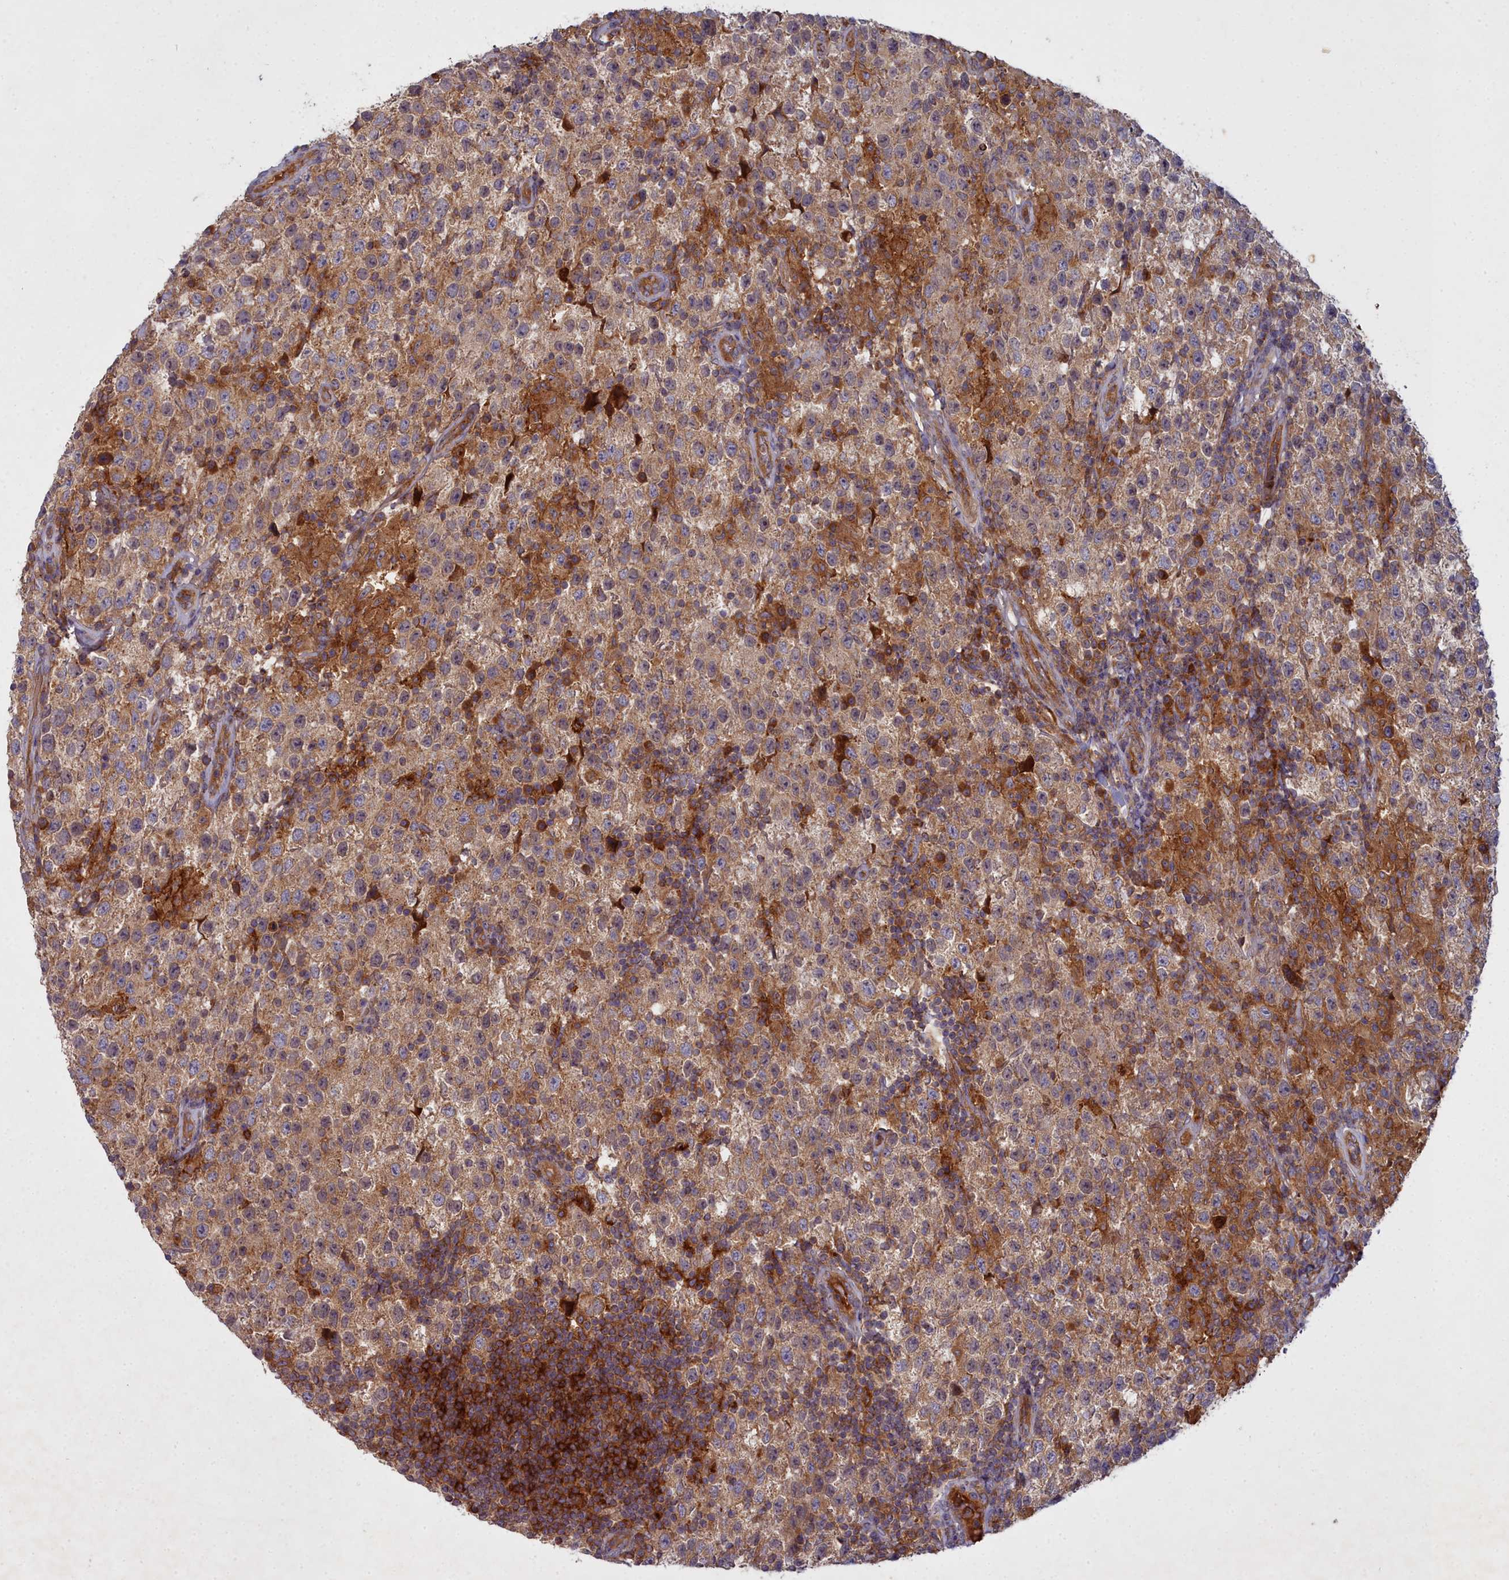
{"staining": {"intensity": "moderate", "quantity": ">75%", "location": "cytoplasmic/membranous"}, "tissue": "testis cancer", "cell_type": "Tumor cells", "image_type": "cancer", "snomed": [{"axis": "morphology", "description": "Seminoma, NOS"}, {"axis": "morphology", "description": "Carcinoma, Embryonal, NOS"}, {"axis": "topography", "description": "Testis"}], "caption": "Moderate cytoplasmic/membranous expression is appreciated in about >75% of tumor cells in testis embryonal carcinoma.", "gene": "CCDC167", "patient": {"sex": "male", "age": 41}}